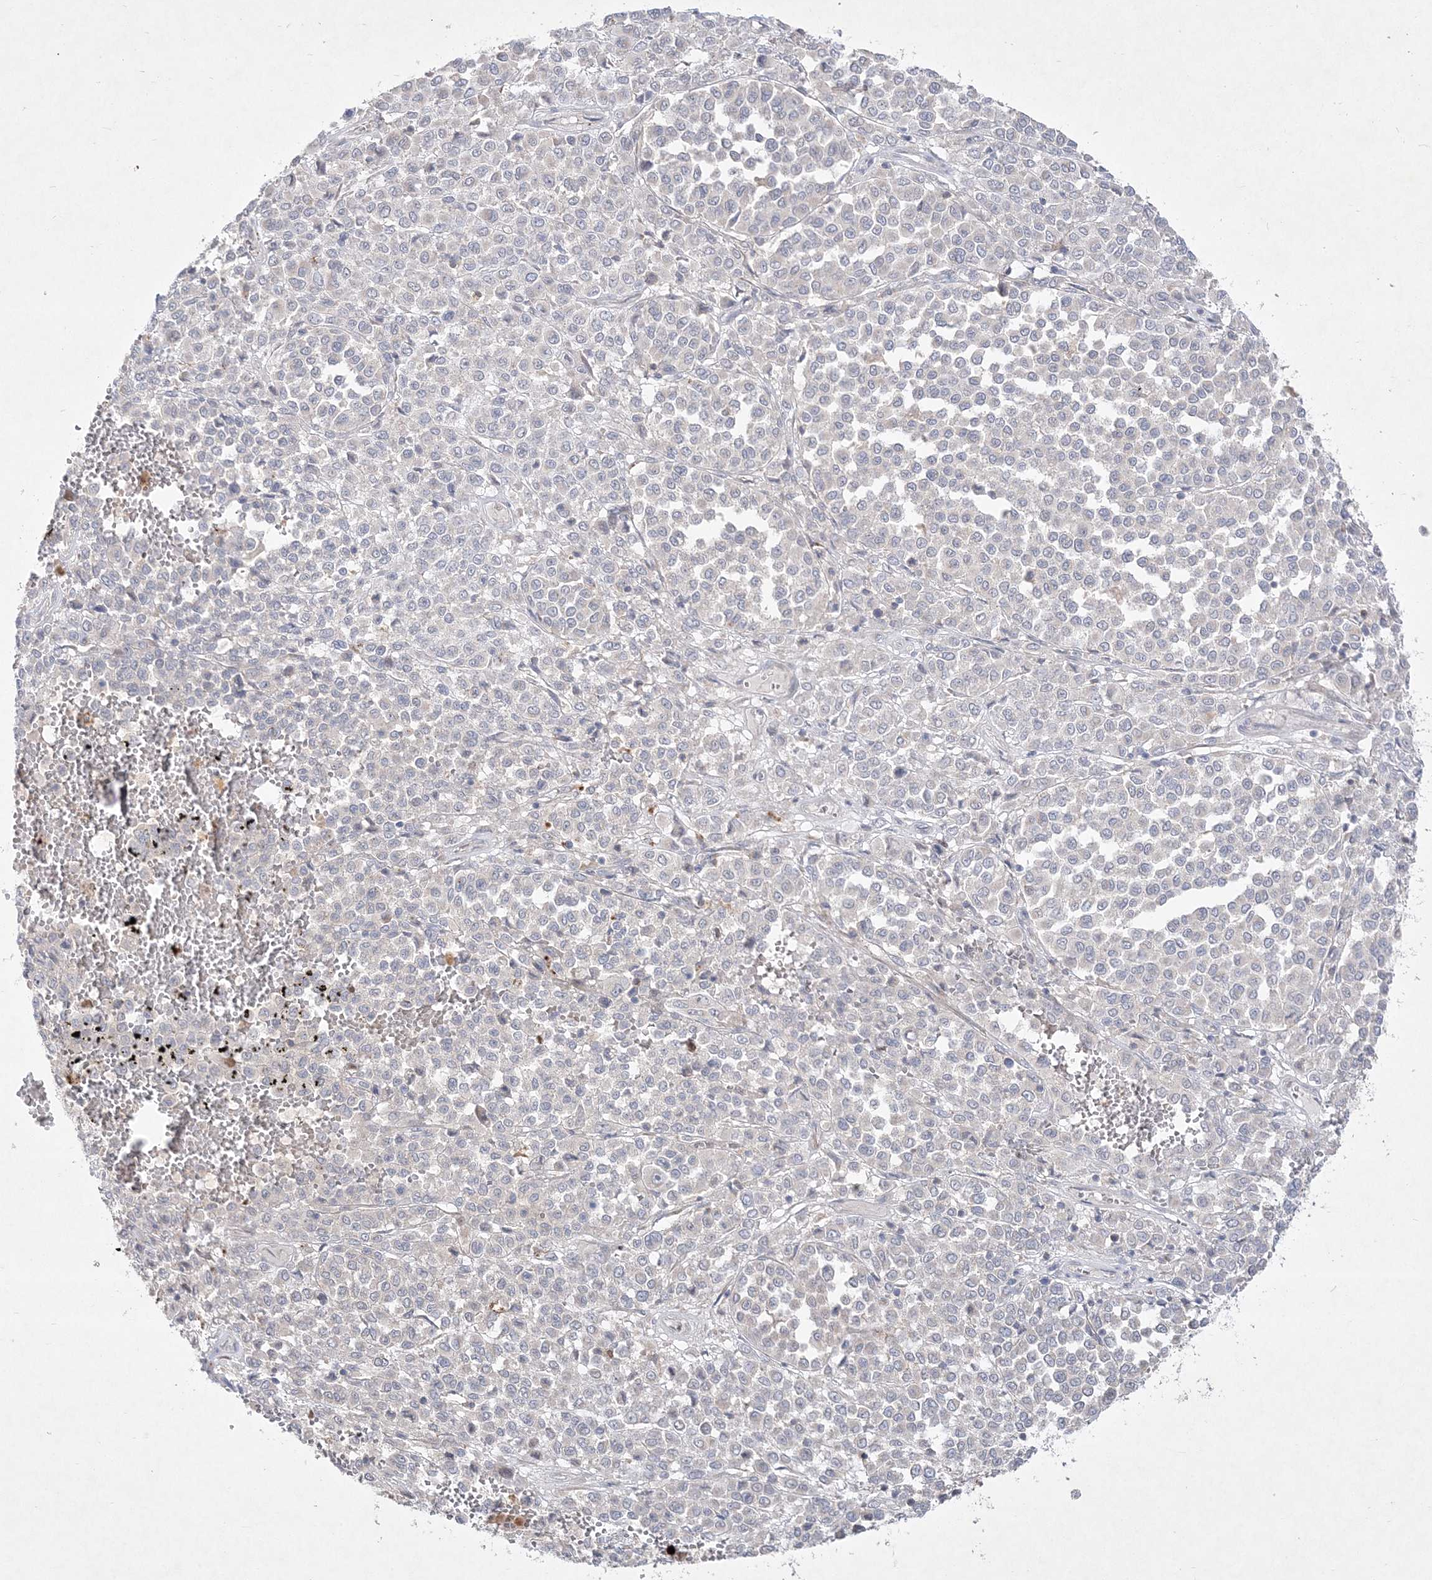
{"staining": {"intensity": "negative", "quantity": "none", "location": "none"}, "tissue": "melanoma", "cell_type": "Tumor cells", "image_type": "cancer", "snomed": [{"axis": "morphology", "description": "Malignant melanoma, Metastatic site"}, {"axis": "topography", "description": "Pancreas"}], "caption": "Malignant melanoma (metastatic site) was stained to show a protein in brown. There is no significant positivity in tumor cells.", "gene": "CLNK", "patient": {"sex": "female", "age": 30}}